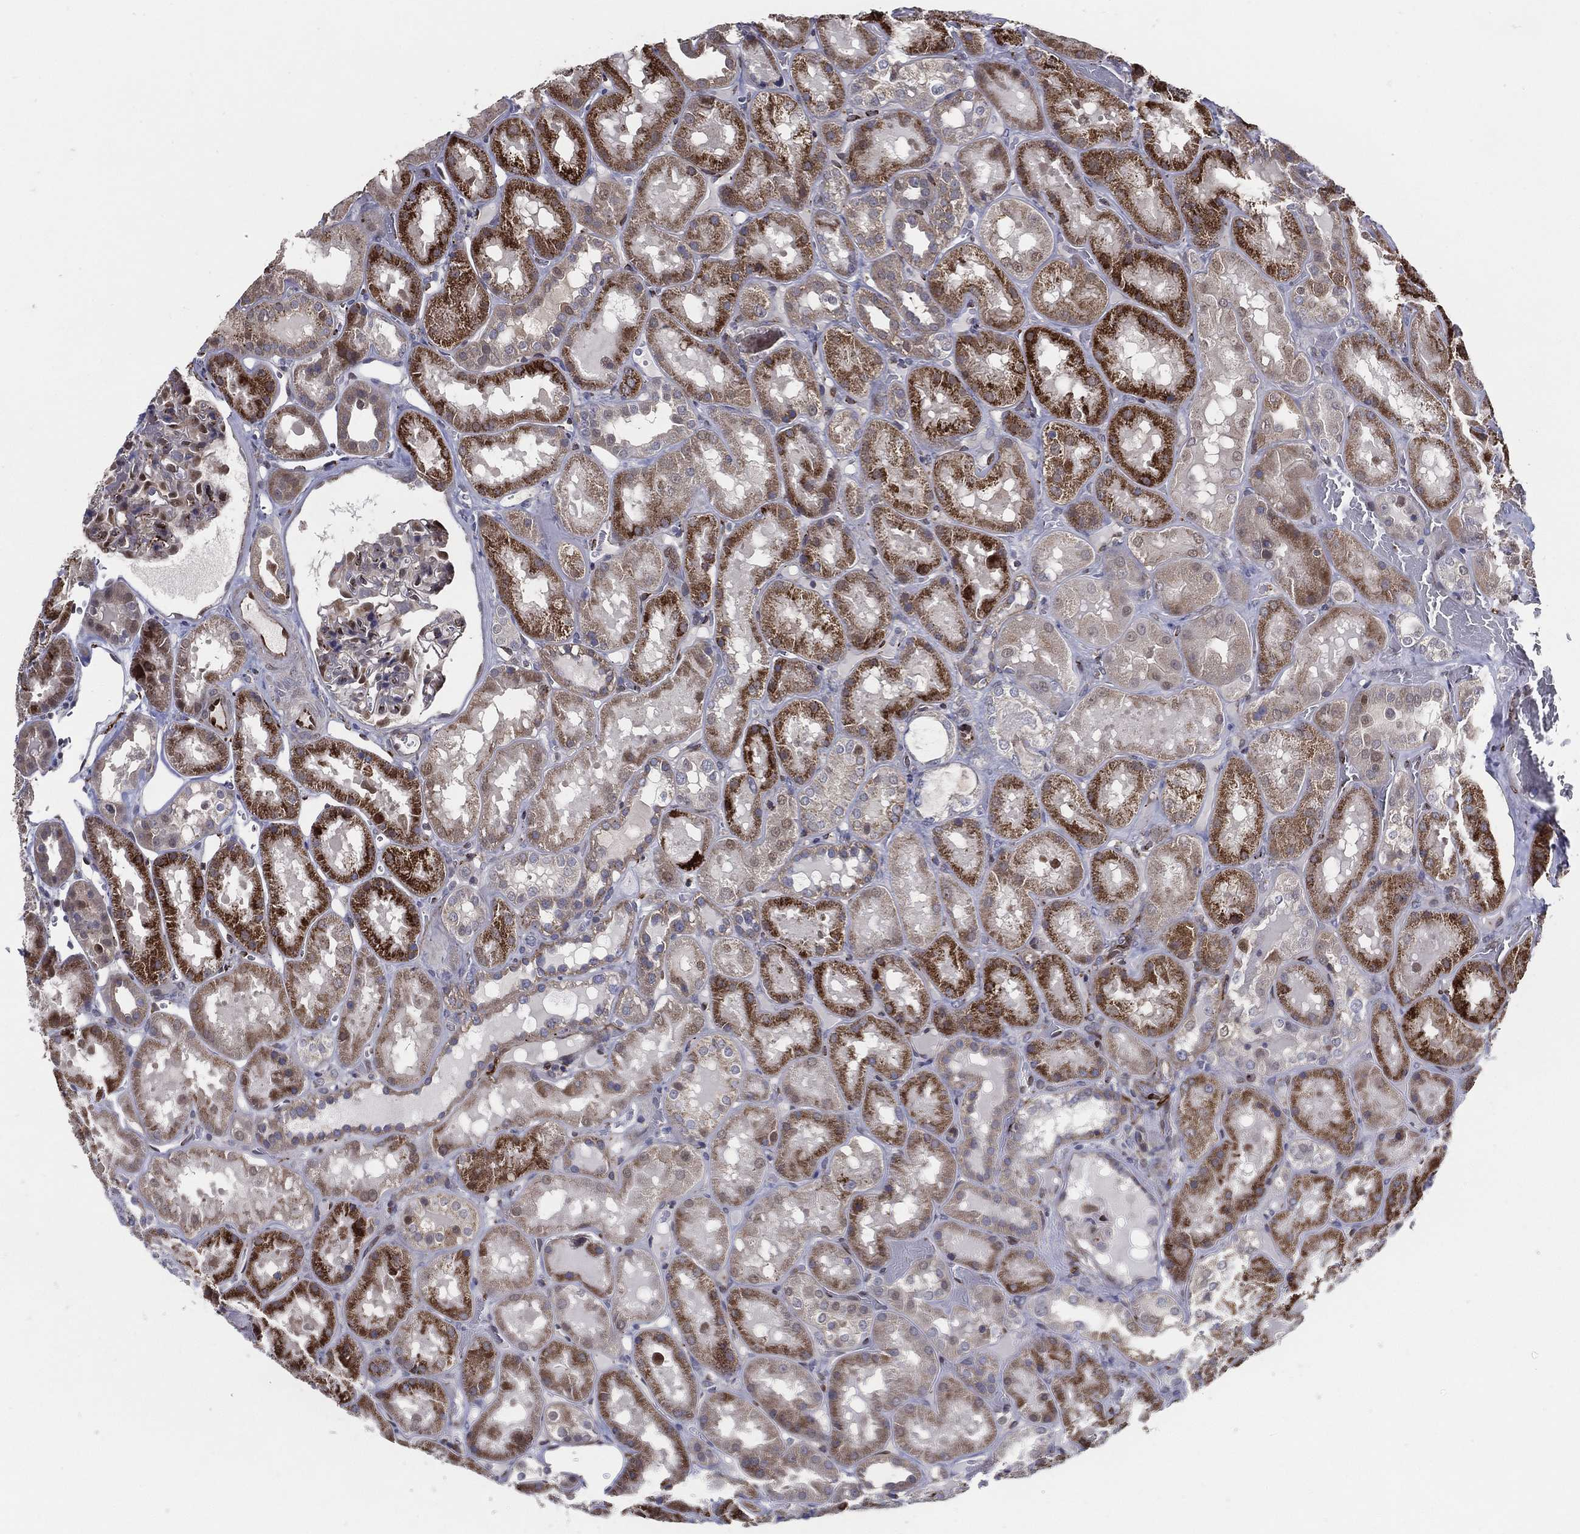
{"staining": {"intensity": "moderate", "quantity": "<25%", "location": "nuclear"}, "tissue": "kidney", "cell_type": "Cells in glomeruli", "image_type": "normal", "snomed": [{"axis": "morphology", "description": "Normal tissue, NOS"}, {"axis": "topography", "description": "Kidney"}], "caption": "Protein staining of benign kidney demonstrates moderate nuclear staining in about <25% of cells in glomeruli. Nuclei are stained in blue.", "gene": "ARHGAP11A", "patient": {"sex": "male", "age": 73}}